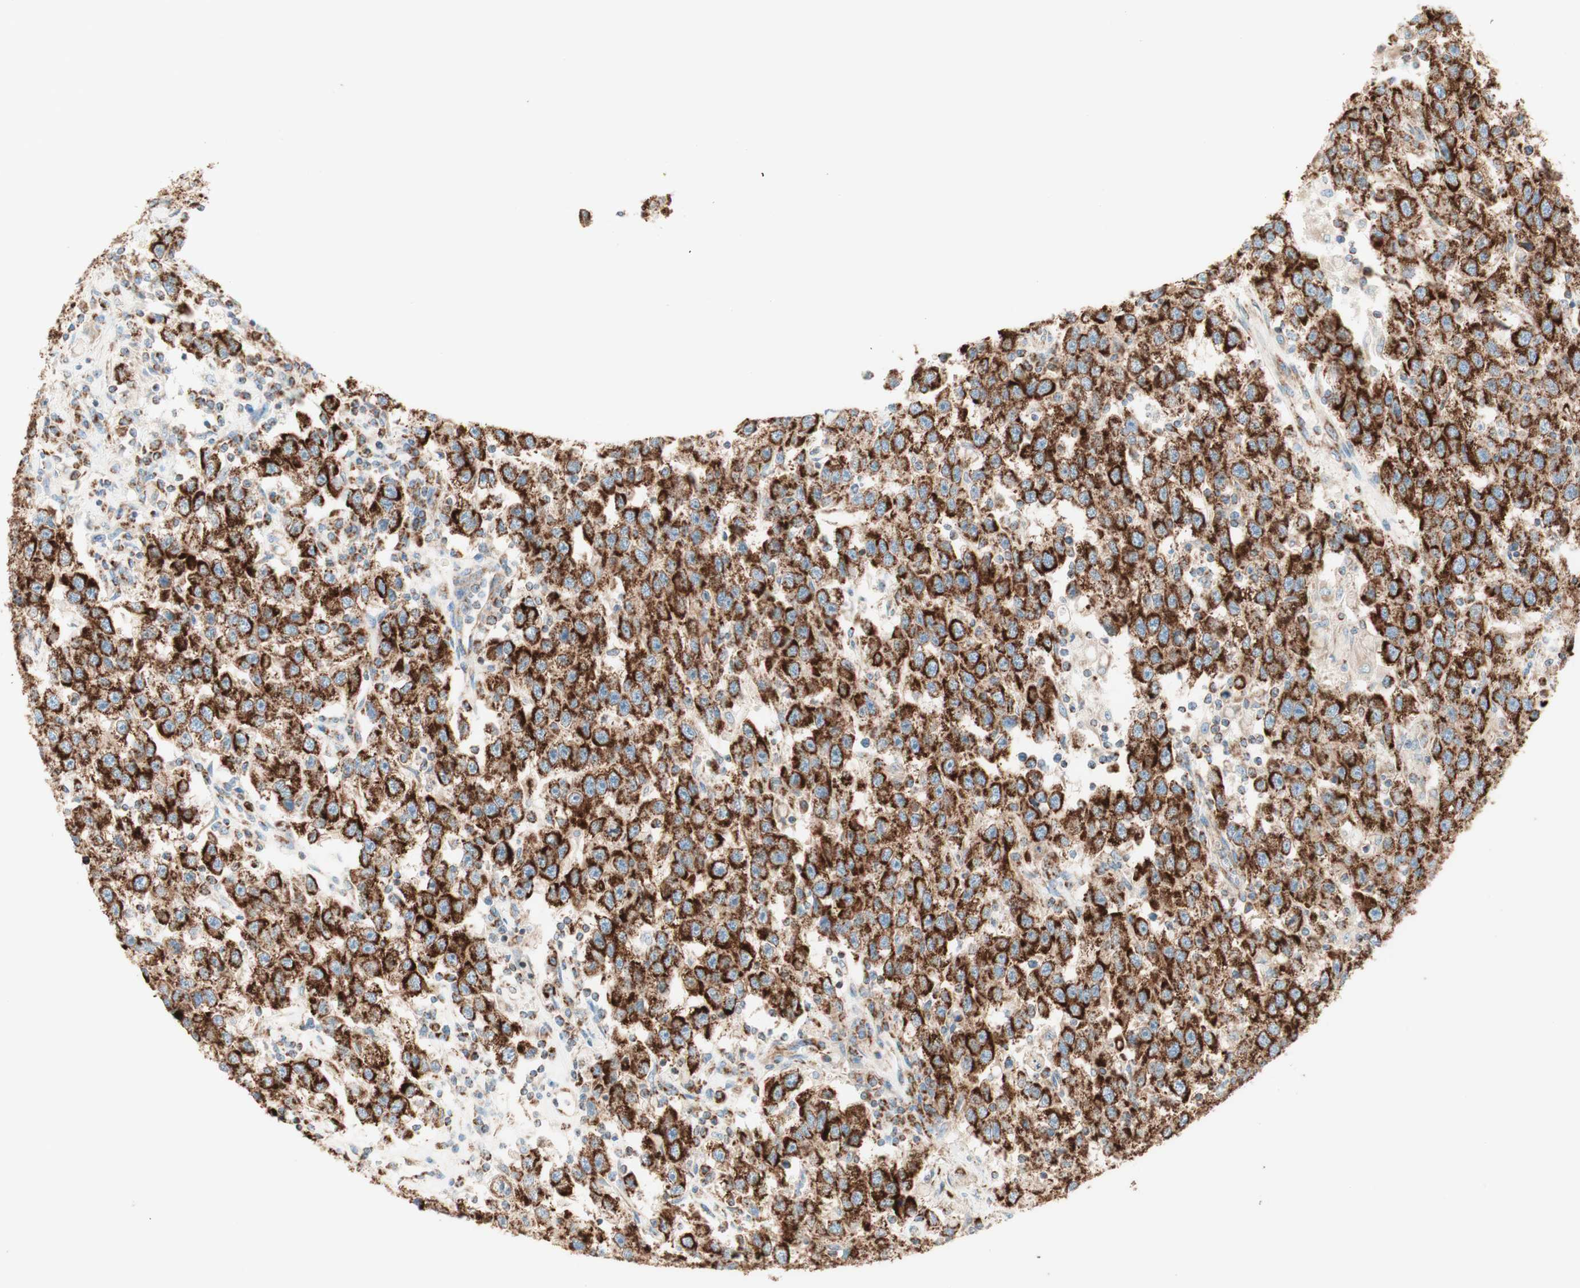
{"staining": {"intensity": "strong", "quantity": ">75%", "location": "cytoplasmic/membranous"}, "tissue": "testis cancer", "cell_type": "Tumor cells", "image_type": "cancer", "snomed": [{"axis": "morphology", "description": "Seminoma, NOS"}, {"axis": "topography", "description": "Testis"}], "caption": "Immunohistochemistry of human seminoma (testis) reveals high levels of strong cytoplasmic/membranous positivity in about >75% of tumor cells.", "gene": "TOMM20", "patient": {"sex": "male", "age": 41}}